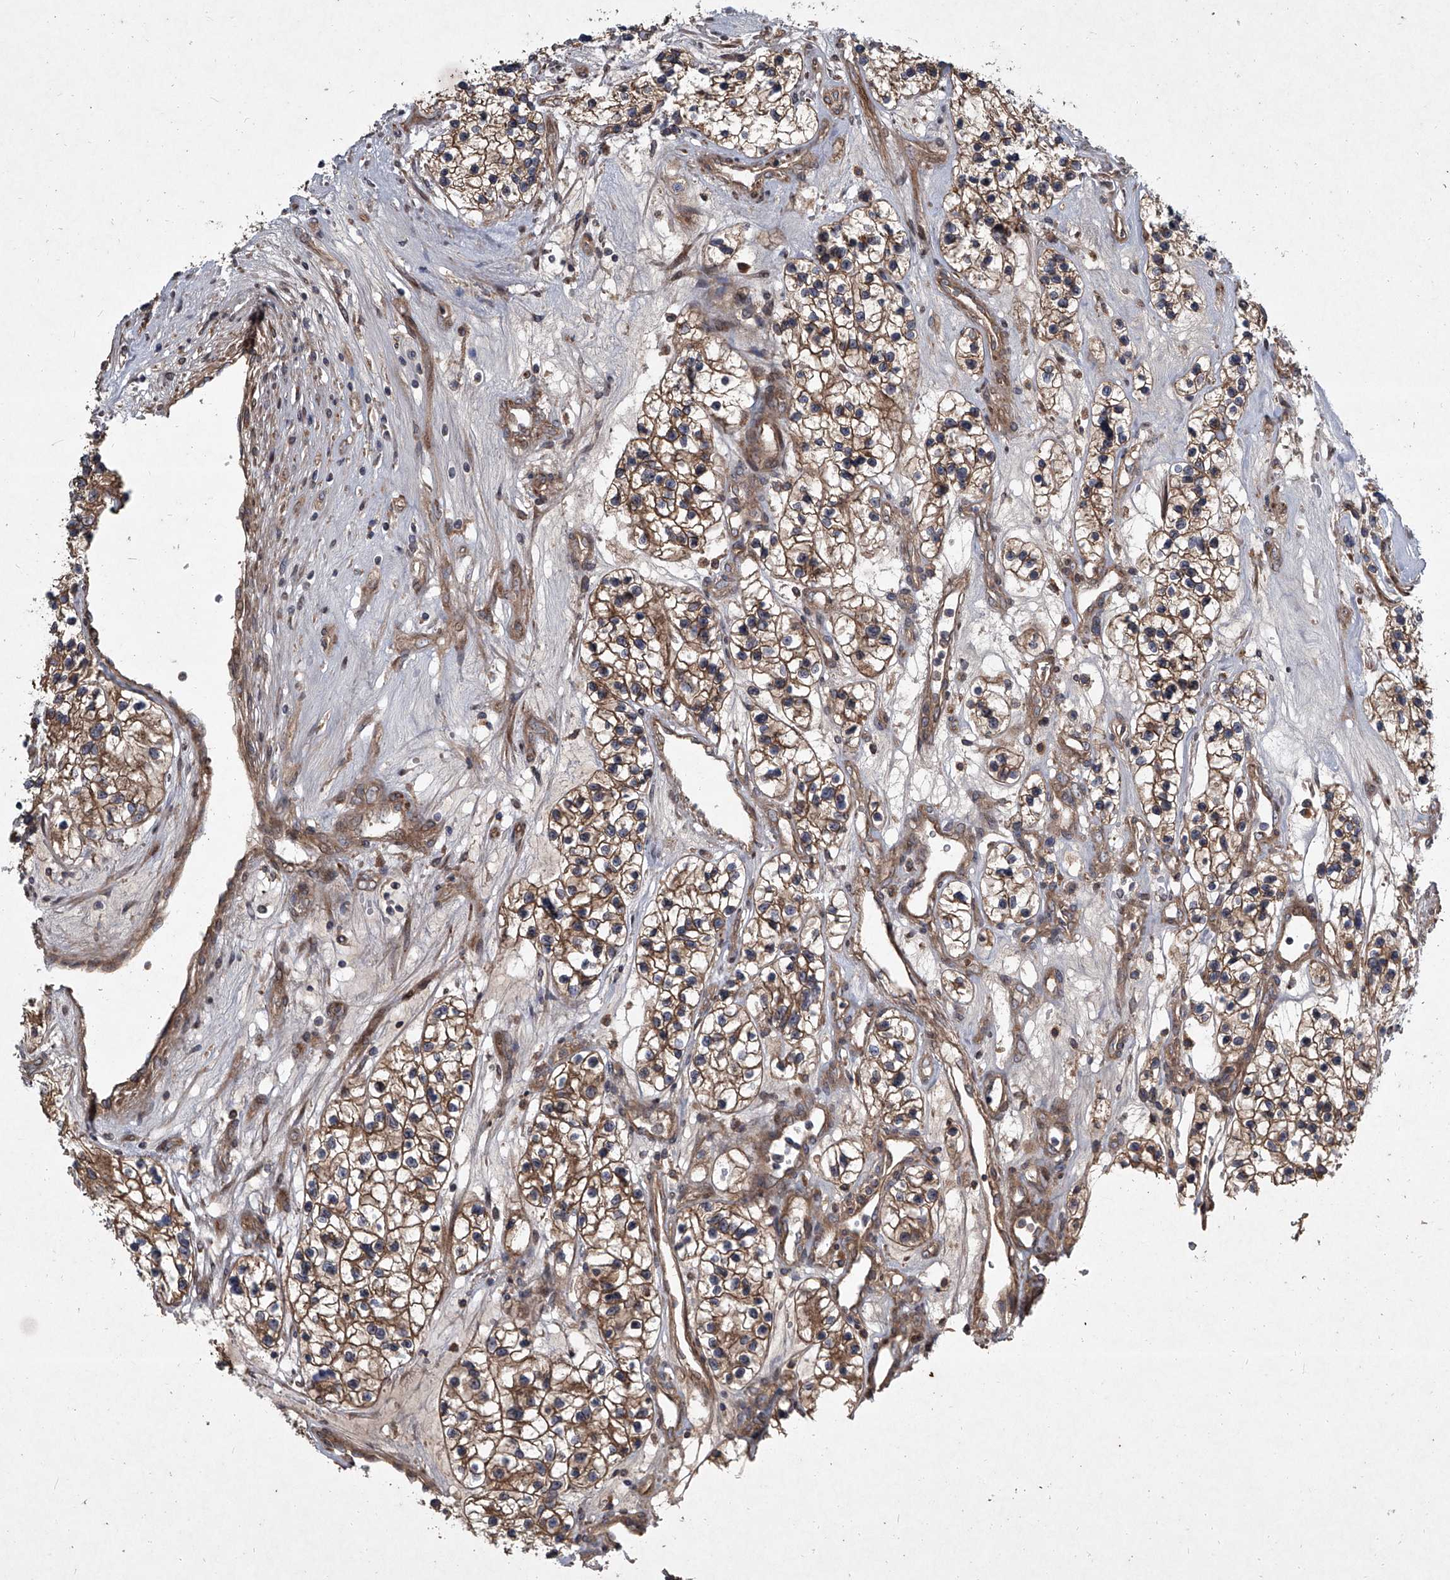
{"staining": {"intensity": "moderate", "quantity": ">75%", "location": "cytoplasmic/membranous"}, "tissue": "renal cancer", "cell_type": "Tumor cells", "image_type": "cancer", "snomed": [{"axis": "morphology", "description": "Adenocarcinoma, NOS"}, {"axis": "topography", "description": "Kidney"}], "caption": "Immunohistochemical staining of human renal cancer exhibits medium levels of moderate cytoplasmic/membranous staining in approximately >75% of tumor cells.", "gene": "EVA1C", "patient": {"sex": "female", "age": 57}}